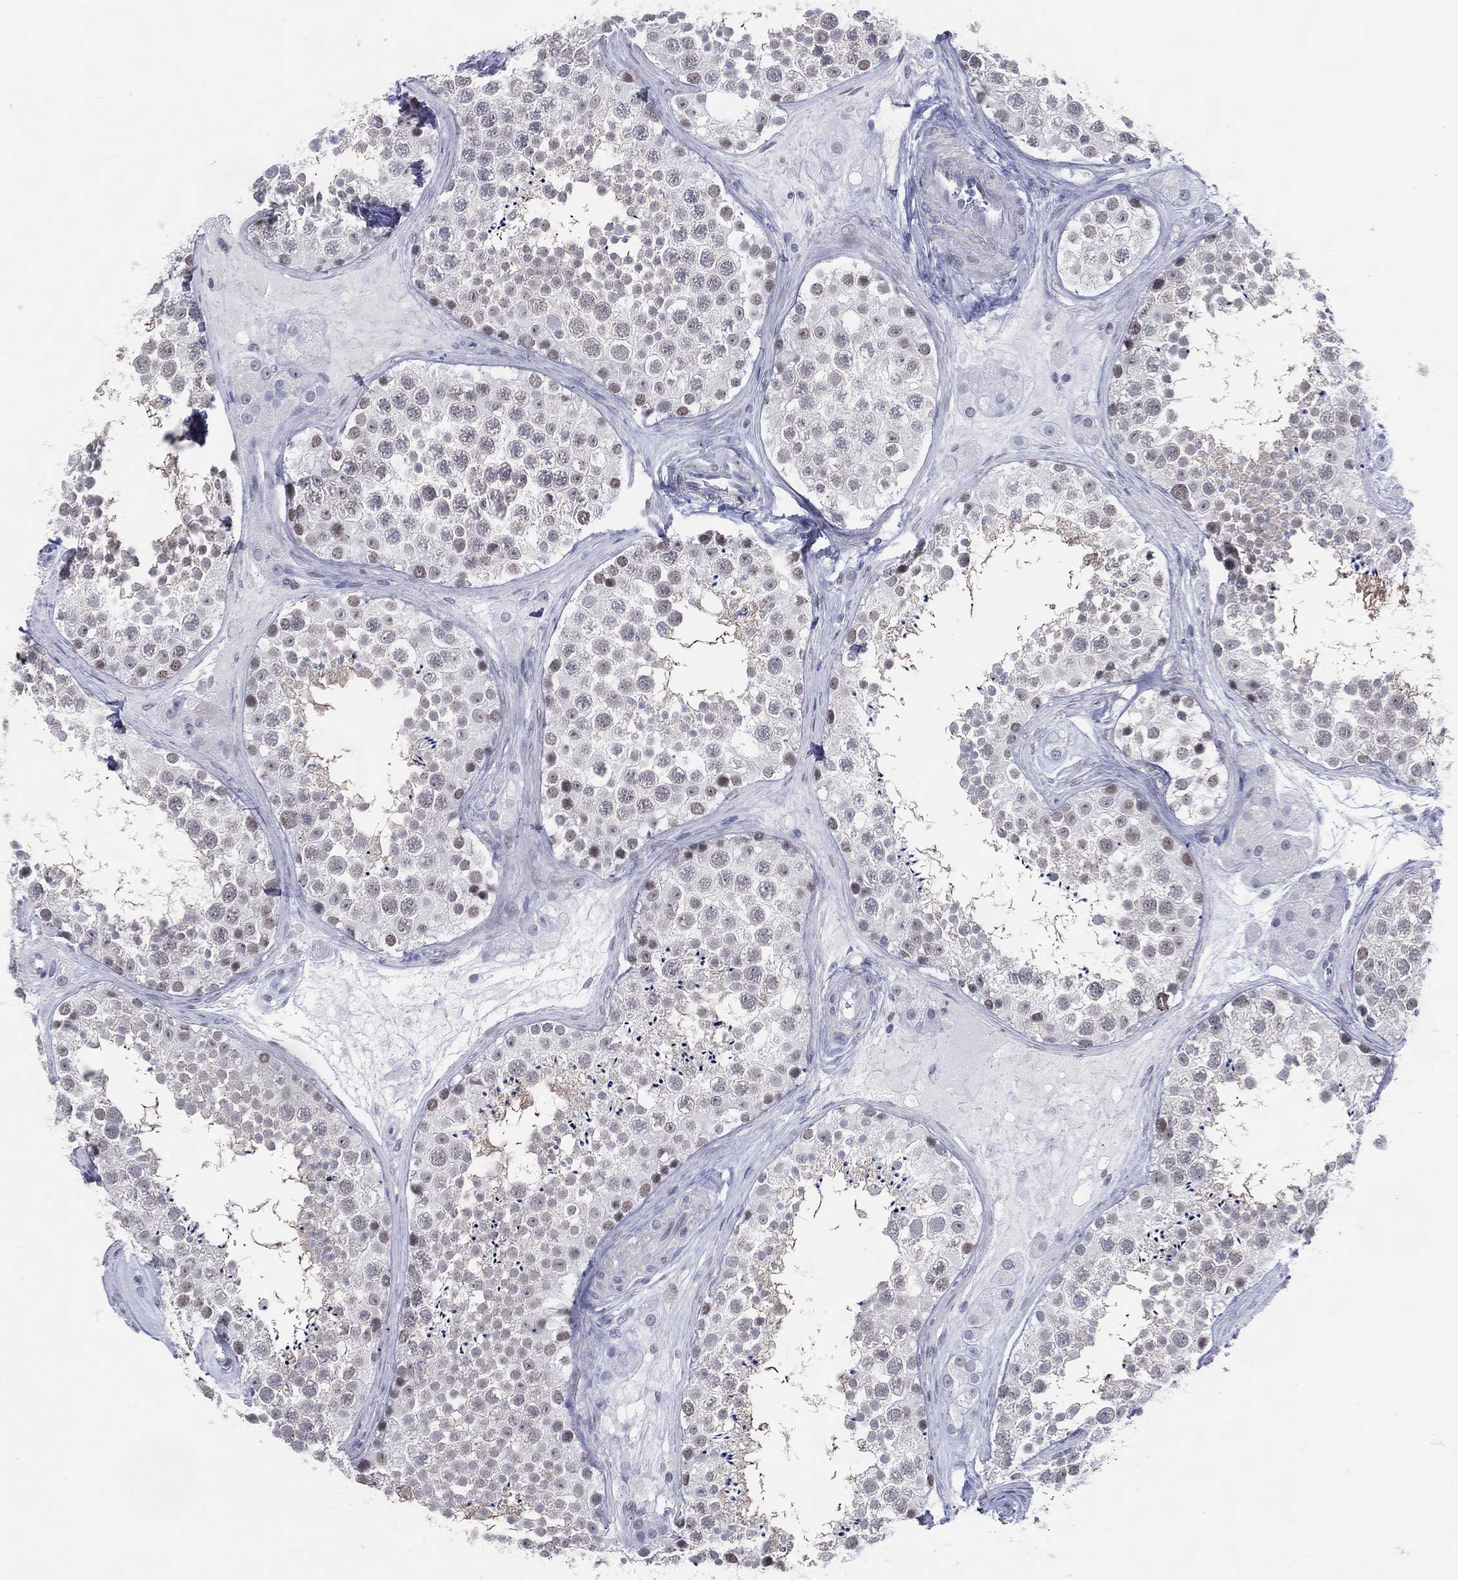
{"staining": {"intensity": "weak", "quantity": "<25%", "location": "cytoplasmic/membranous,nuclear"}, "tissue": "testis", "cell_type": "Cells in seminiferous ducts", "image_type": "normal", "snomed": [{"axis": "morphology", "description": "Normal tissue, NOS"}, {"axis": "topography", "description": "Testis"}], "caption": "Immunohistochemical staining of benign human testis exhibits no significant positivity in cells in seminiferous ducts. The staining was performed using DAB (3,3'-diaminobenzidine) to visualize the protein expression in brown, while the nuclei were stained in blue with hematoxylin (Magnification: 20x).", "gene": "CFAP58", "patient": {"sex": "male", "age": 41}}